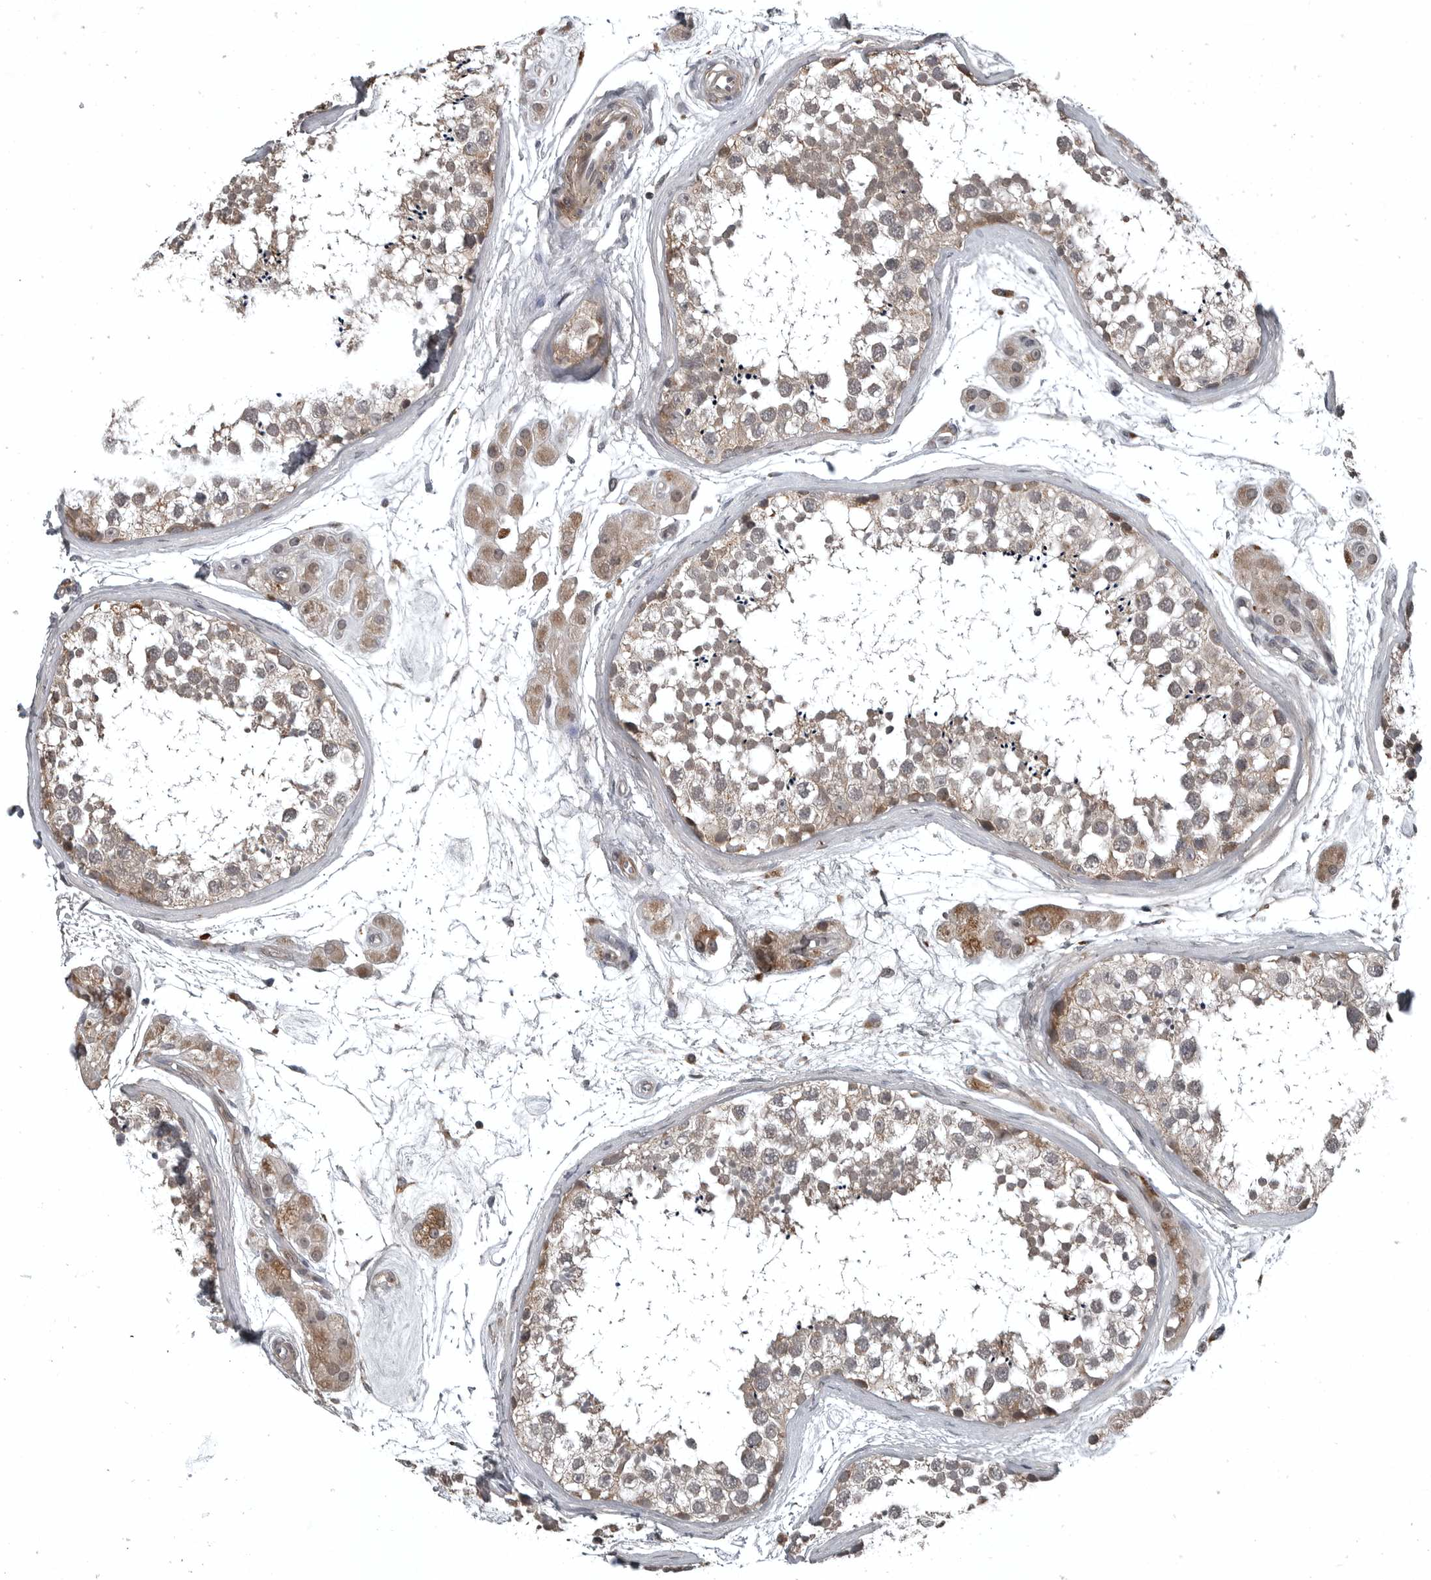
{"staining": {"intensity": "moderate", "quantity": "<25%", "location": "cytoplasmic/membranous"}, "tissue": "testis", "cell_type": "Cells in seminiferous ducts", "image_type": "normal", "snomed": [{"axis": "morphology", "description": "Normal tissue, NOS"}, {"axis": "topography", "description": "Testis"}], "caption": "The histopathology image exhibits staining of normal testis, revealing moderate cytoplasmic/membranous protein positivity (brown color) within cells in seminiferous ducts.", "gene": "GAK", "patient": {"sex": "male", "age": 56}}